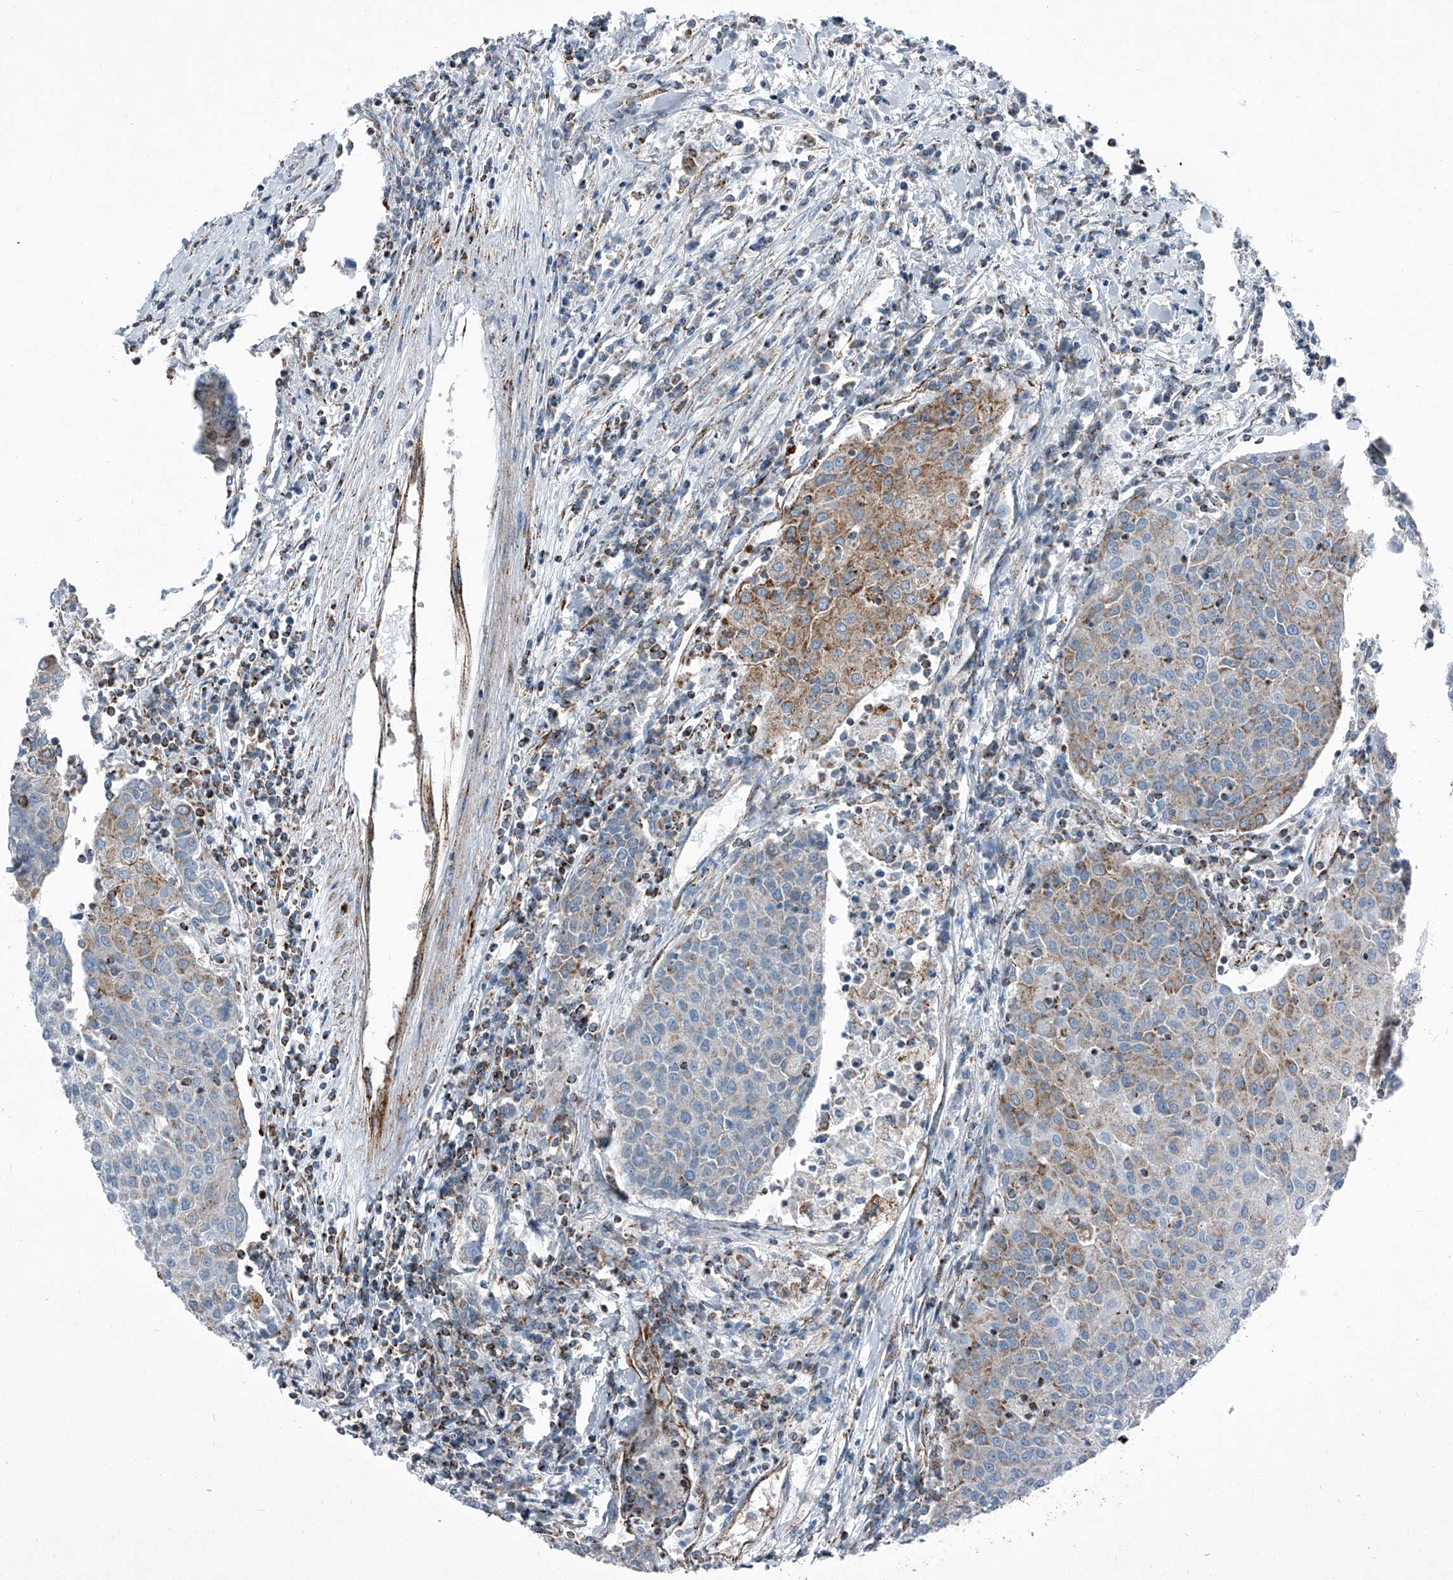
{"staining": {"intensity": "moderate", "quantity": "25%-75%", "location": "cytoplasmic/membranous"}, "tissue": "urothelial cancer", "cell_type": "Tumor cells", "image_type": "cancer", "snomed": [{"axis": "morphology", "description": "Urothelial carcinoma, High grade"}, {"axis": "topography", "description": "Urinary bladder"}], "caption": "IHC staining of urothelial cancer, which displays medium levels of moderate cytoplasmic/membranous expression in approximately 25%-75% of tumor cells indicating moderate cytoplasmic/membranous protein staining. The staining was performed using DAB (3,3'-diaminobenzidine) (brown) for protein detection and nuclei were counterstained in hematoxylin (blue).", "gene": "CHRNA7", "patient": {"sex": "female", "age": 85}}